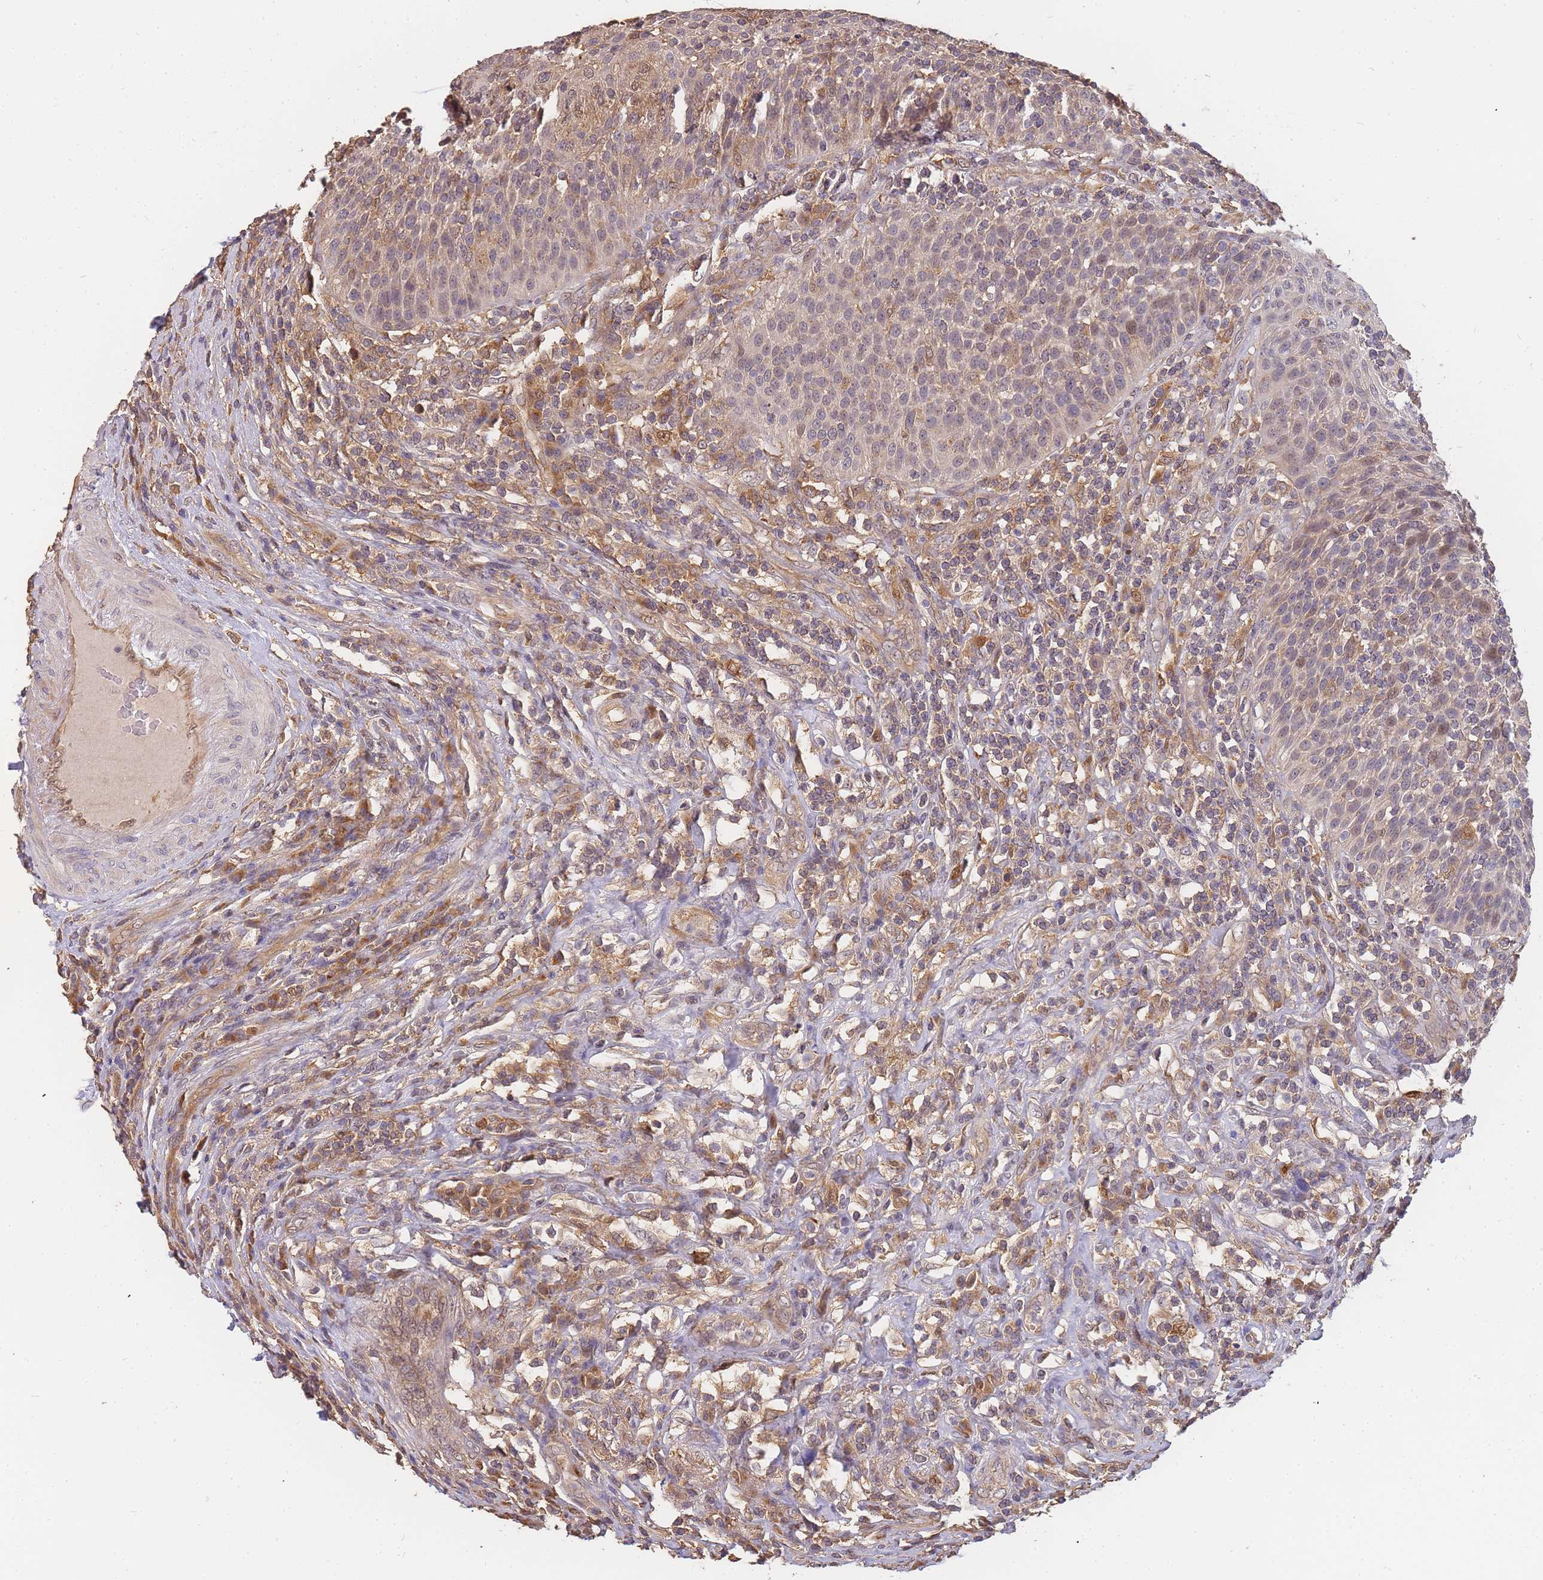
{"staining": {"intensity": "weak", "quantity": ">75%", "location": "cytoplasmic/membranous,nuclear"}, "tissue": "urothelial cancer", "cell_type": "Tumor cells", "image_type": "cancer", "snomed": [{"axis": "morphology", "description": "Urothelial carcinoma, High grade"}, {"axis": "topography", "description": "Urinary bladder"}], "caption": "Protein staining shows weak cytoplasmic/membranous and nuclear expression in approximately >75% of tumor cells in urothelial cancer. (IHC, brightfield microscopy, high magnification).", "gene": "CDKN2AIPNL", "patient": {"sex": "female", "age": 70}}